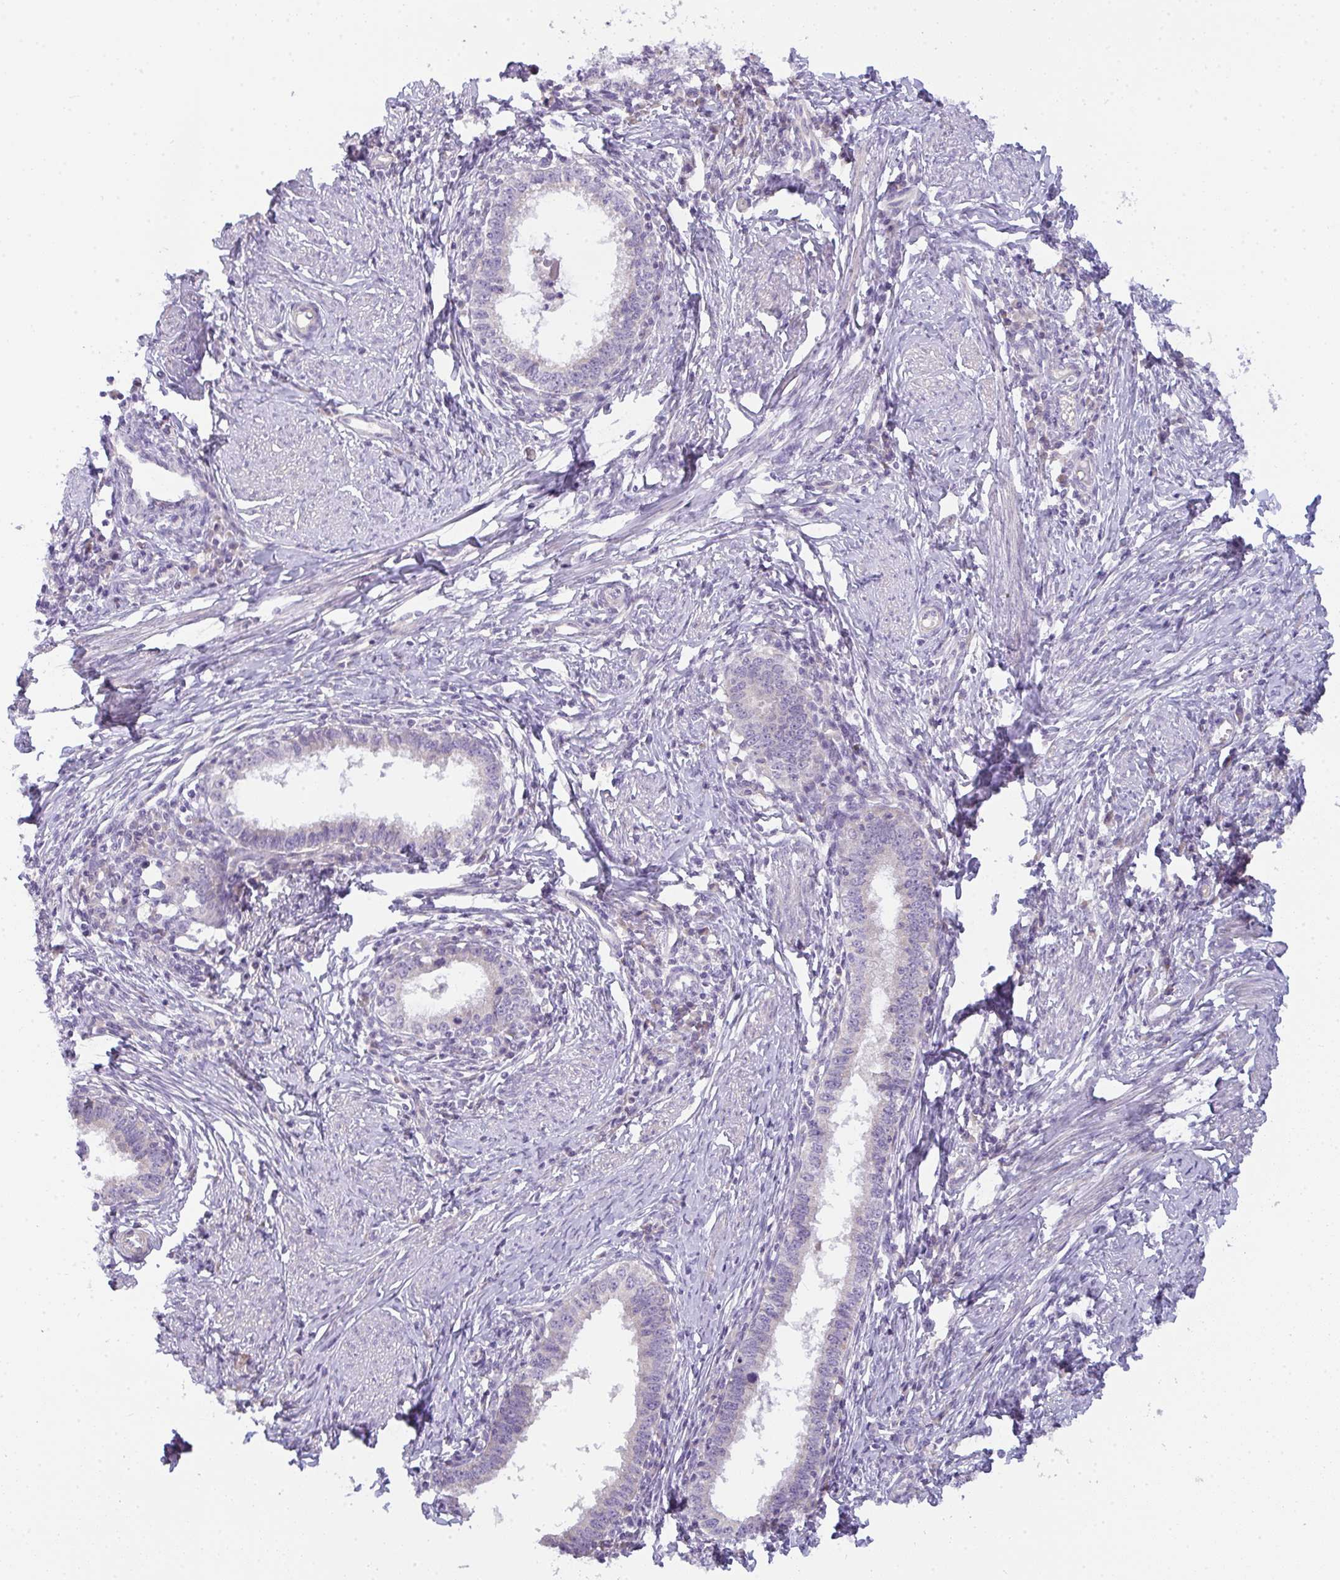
{"staining": {"intensity": "negative", "quantity": "none", "location": "none"}, "tissue": "cervical cancer", "cell_type": "Tumor cells", "image_type": "cancer", "snomed": [{"axis": "morphology", "description": "Adenocarcinoma, NOS"}, {"axis": "topography", "description": "Cervix"}], "caption": "DAB (3,3'-diaminobenzidine) immunohistochemical staining of adenocarcinoma (cervical) demonstrates no significant positivity in tumor cells. (DAB immunohistochemistry (IHC) visualized using brightfield microscopy, high magnification).", "gene": "FILIP1", "patient": {"sex": "female", "age": 36}}